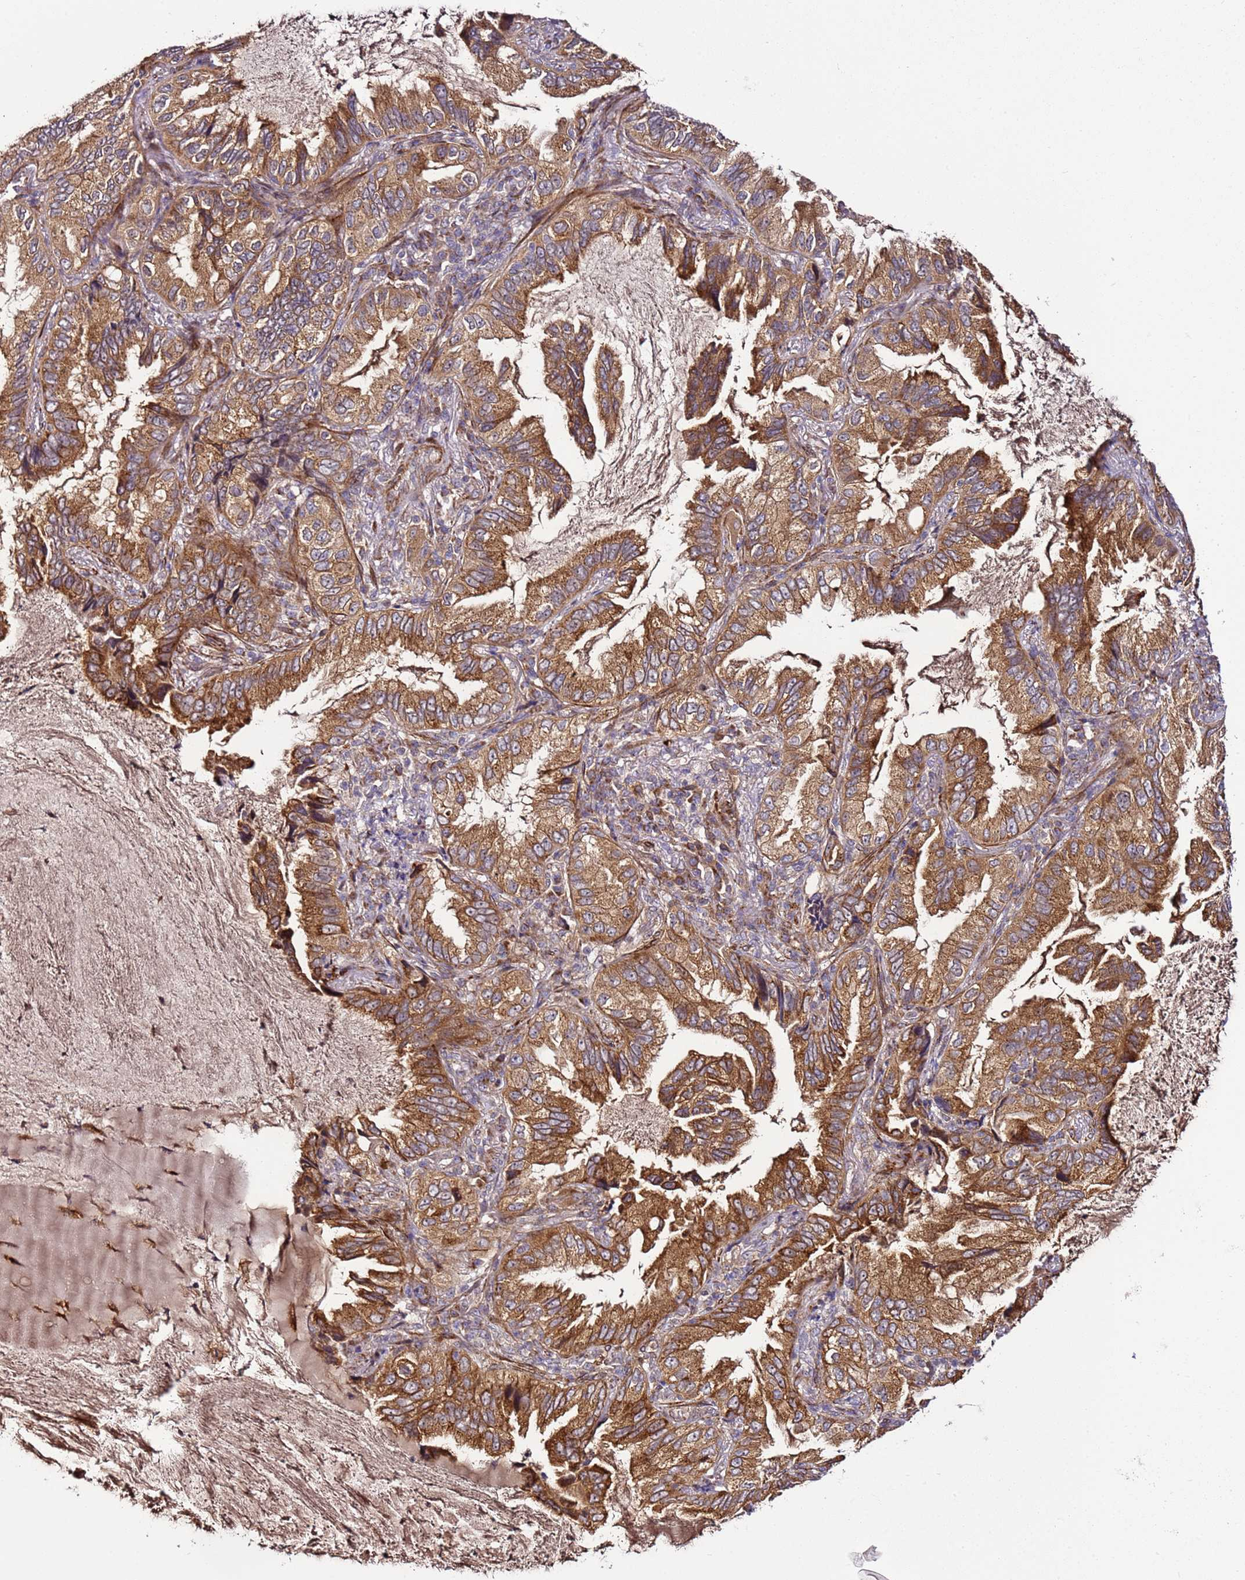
{"staining": {"intensity": "strong", "quantity": ">75%", "location": "cytoplasmic/membranous"}, "tissue": "lung cancer", "cell_type": "Tumor cells", "image_type": "cancer", "snomed": [{"axis": "morphology", "description": "Adenocarcinoma, NOS"}, {"axis": "topography", "description": "Lung"}], "caption": "IHC of human lung cancer (adenocarcinoma) shows high levels of strong cytoplasmic/membranous staining in approximately >75% of tumor cells. (brown staining indicates protein expression, while blue staining denotes nuclei).", "gene": "PVRIG", "patient": {"sex": "female", "age": 69}}